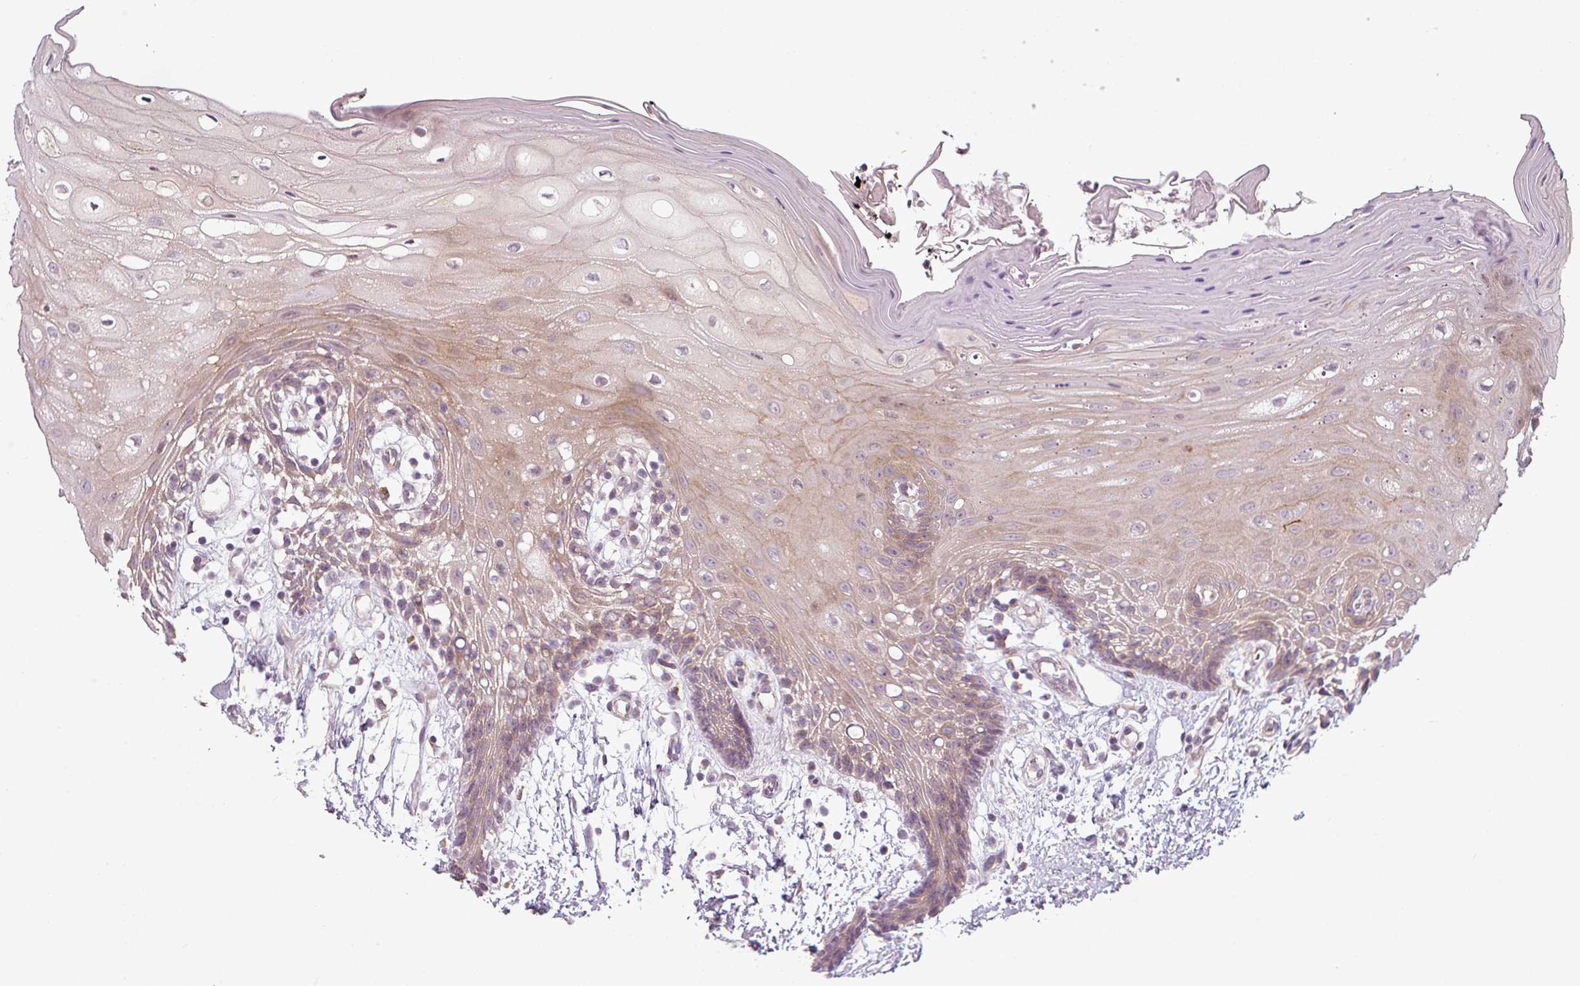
{"staining": {"intensity": "moderate", "quantity": "25%-75%", "location": "cytoplasmic/membranous"}, "tissue": "oral mucosa", "cell_type": "Squamous epithelial cells", "image_type": "normal", "snomed": [{"axis": "morphology", "description": "Normal tissue, NOS"}, {"axis": "topography", "description": "Oral tissue"}, {"axis": "topography", "description": "Tounge, NOS"}], "caption": "Oral mucosa stained with a brown dye reveals moderate cytoplasmic/membranous positive expression in approximately 25%-75% of squamous epithelial cells.", "gene": "SLC16A9", "patient": {"sex": "female", "age": 59}}